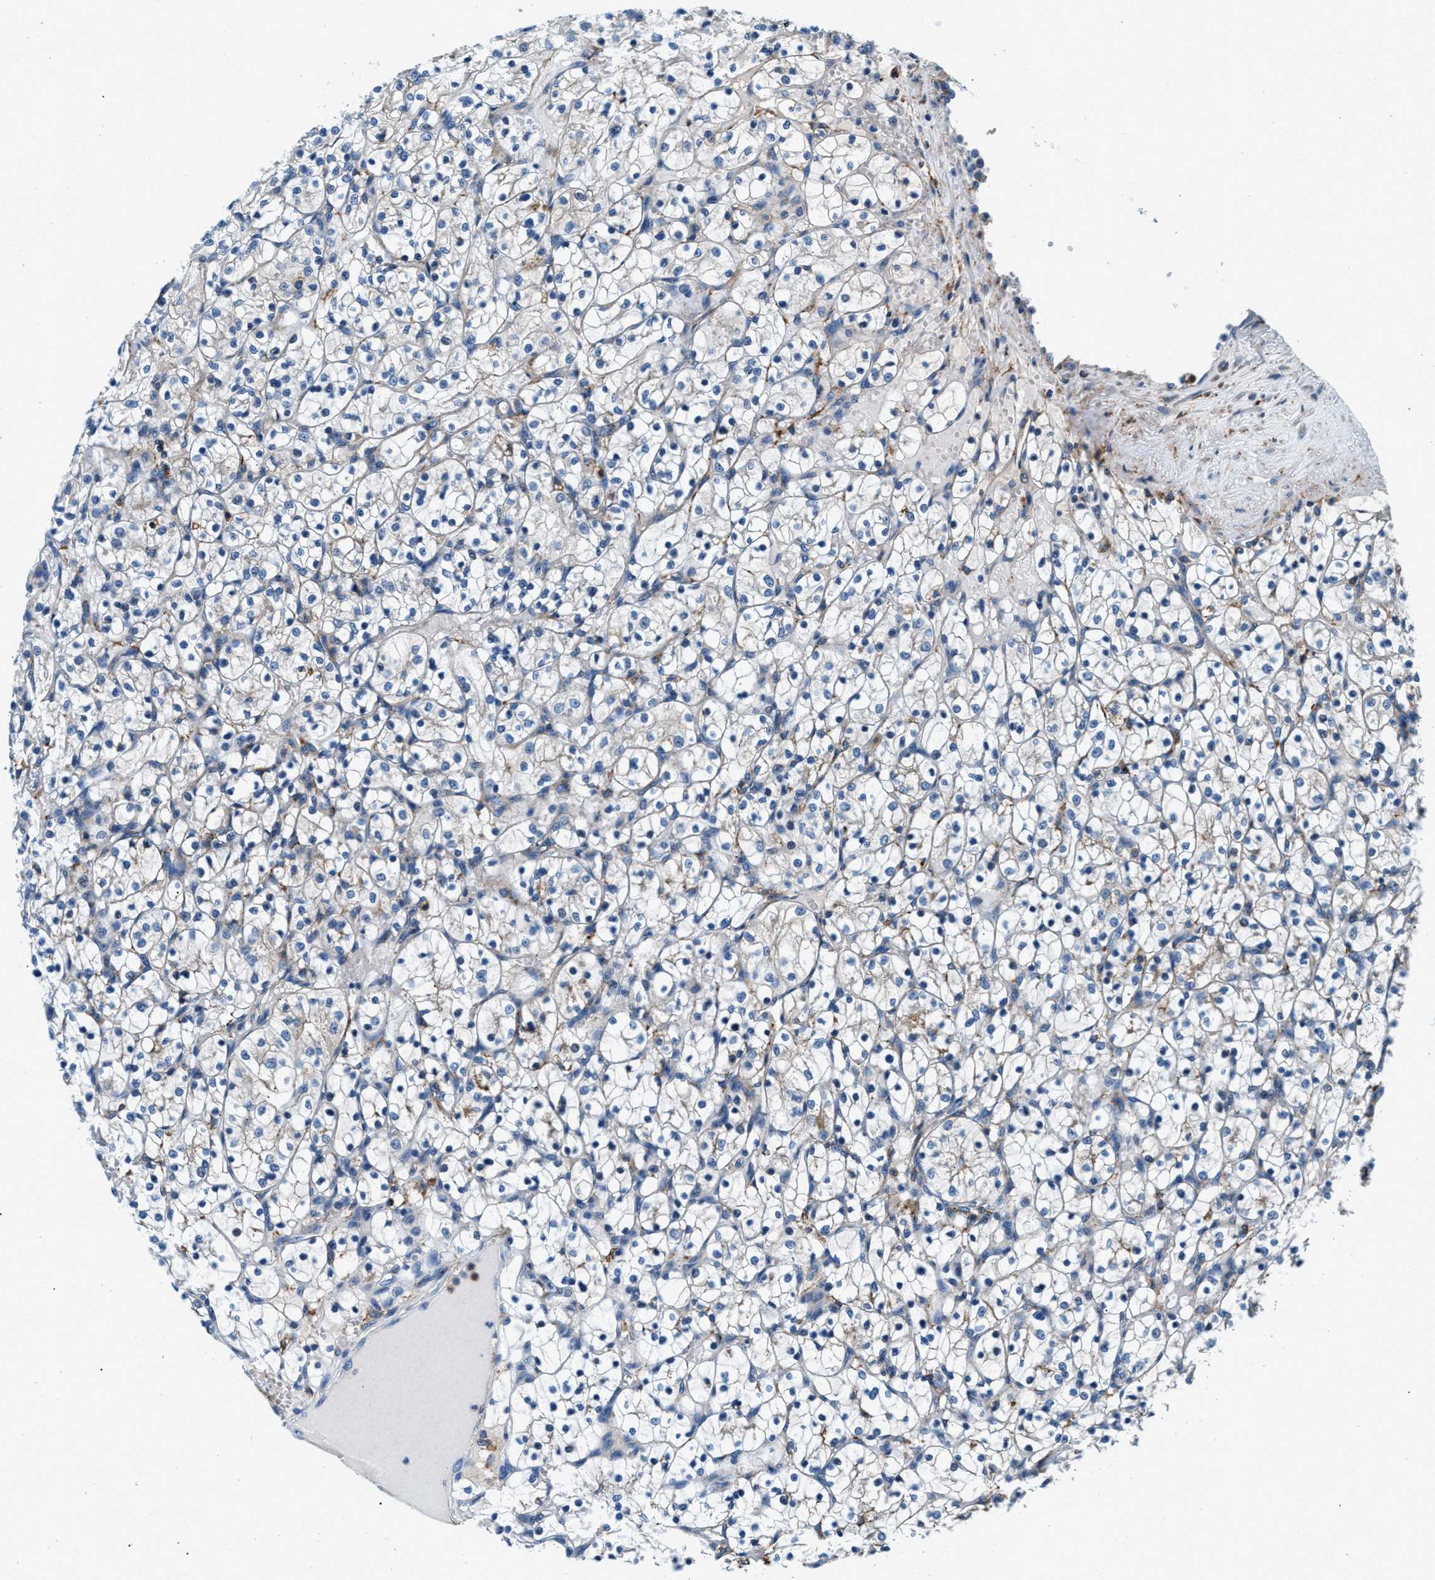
{"staining": {"intensity": "negative", "quantity": "none", "location": "none"}, "tissue": "renal cancer", "cell_type": "Tumor cells", "image_type": "cancer", "snomed": [{"axis": "morphology", "description": "Adenocarcinoma, NOS"}, {"axis": "topography", "description": "Kidney"}], "caption": "Immunohistochemistry (IHC) photomicrograph of neoplastic tissue: human renal adenocarcinoma stained with DAB reveals no significant protein expression in tumor cells.", "gene": "SLFN11", "patient": {"sex": "female", "age": 69}}